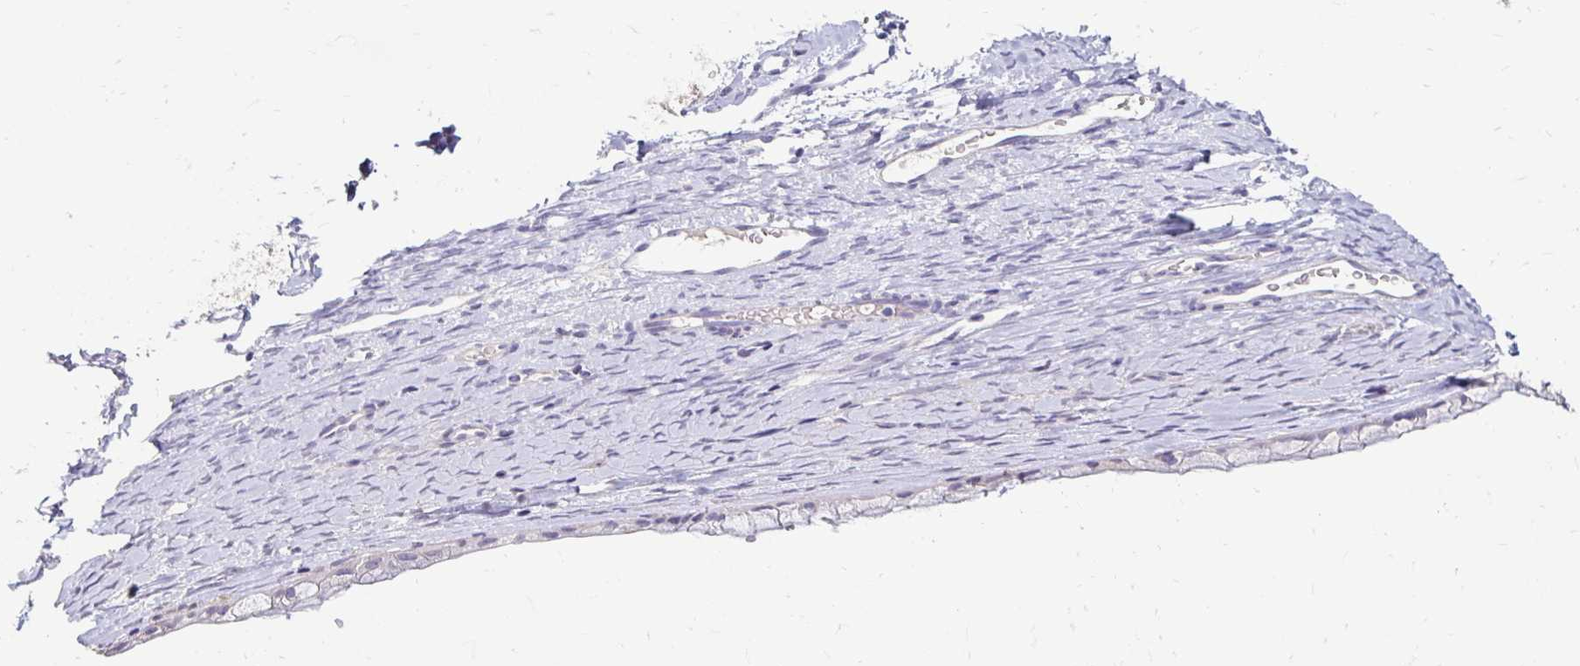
{"staining": {"intensity": "negative", "quantity": "none", "location": "none"}, "tissue": "ovarian cancer", "cell_type": "Tumor cells", "image_type": "cancer", "snomed": [{"axis": "morphology", "description": "Cystadenocarcinoma, mucinous, NOS"}, {"axis": "topography", "description": "Ovary"}], "caption": "Immunohistochemistry (IHC) photomicrograph of human ovarian mucinous cystadenocarcinoma stained for a protein (brown), which exhibits no staining in tumor cells. (Immunohistochemistry, brightfield microscopy, high magnification).", "gene": "GK2", "patient": {"sex": "female", "age": 61}}